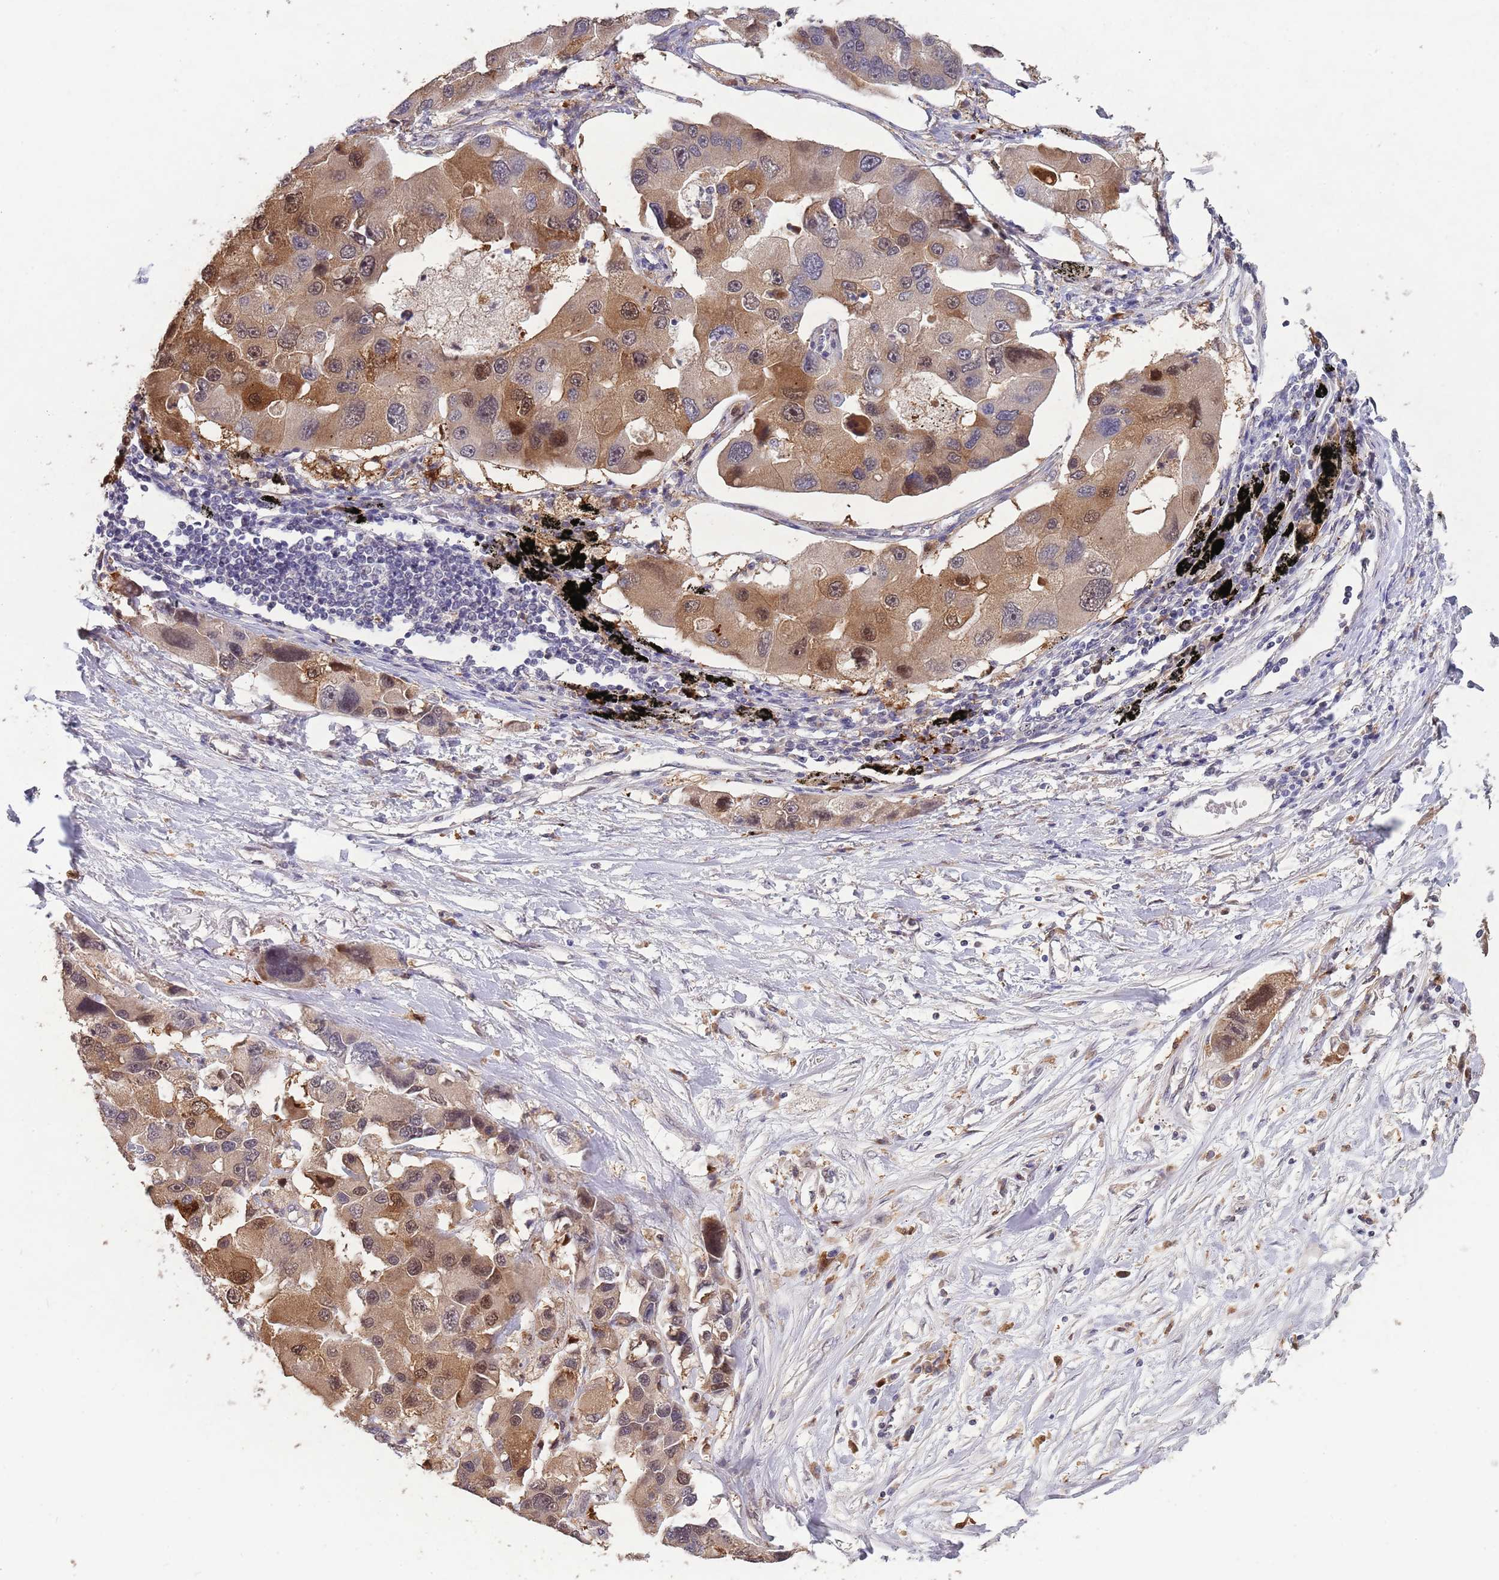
{"staining": {"intensity": "moderate", "quantity": ">75%", "location": "cytoplasmic/membranous,nuclear"}, "tissue": "lung cancer", "cell_type": "Tumor cells", "image_type": "cancer", "snomed": [{"axis": "morphology", "description": "Adenocarcinoma, NOS"}, {"axis": "topography", "description": "Lung"}], "caption": "Tumor cells exhibit medium levels of moderate cytoplasmic/membranous and nuclear staining in approximately >75% of cells in adenocarcinoma (lung).", "gene": "ZNF639", "patient": {"sex": "female", "age": 54}}